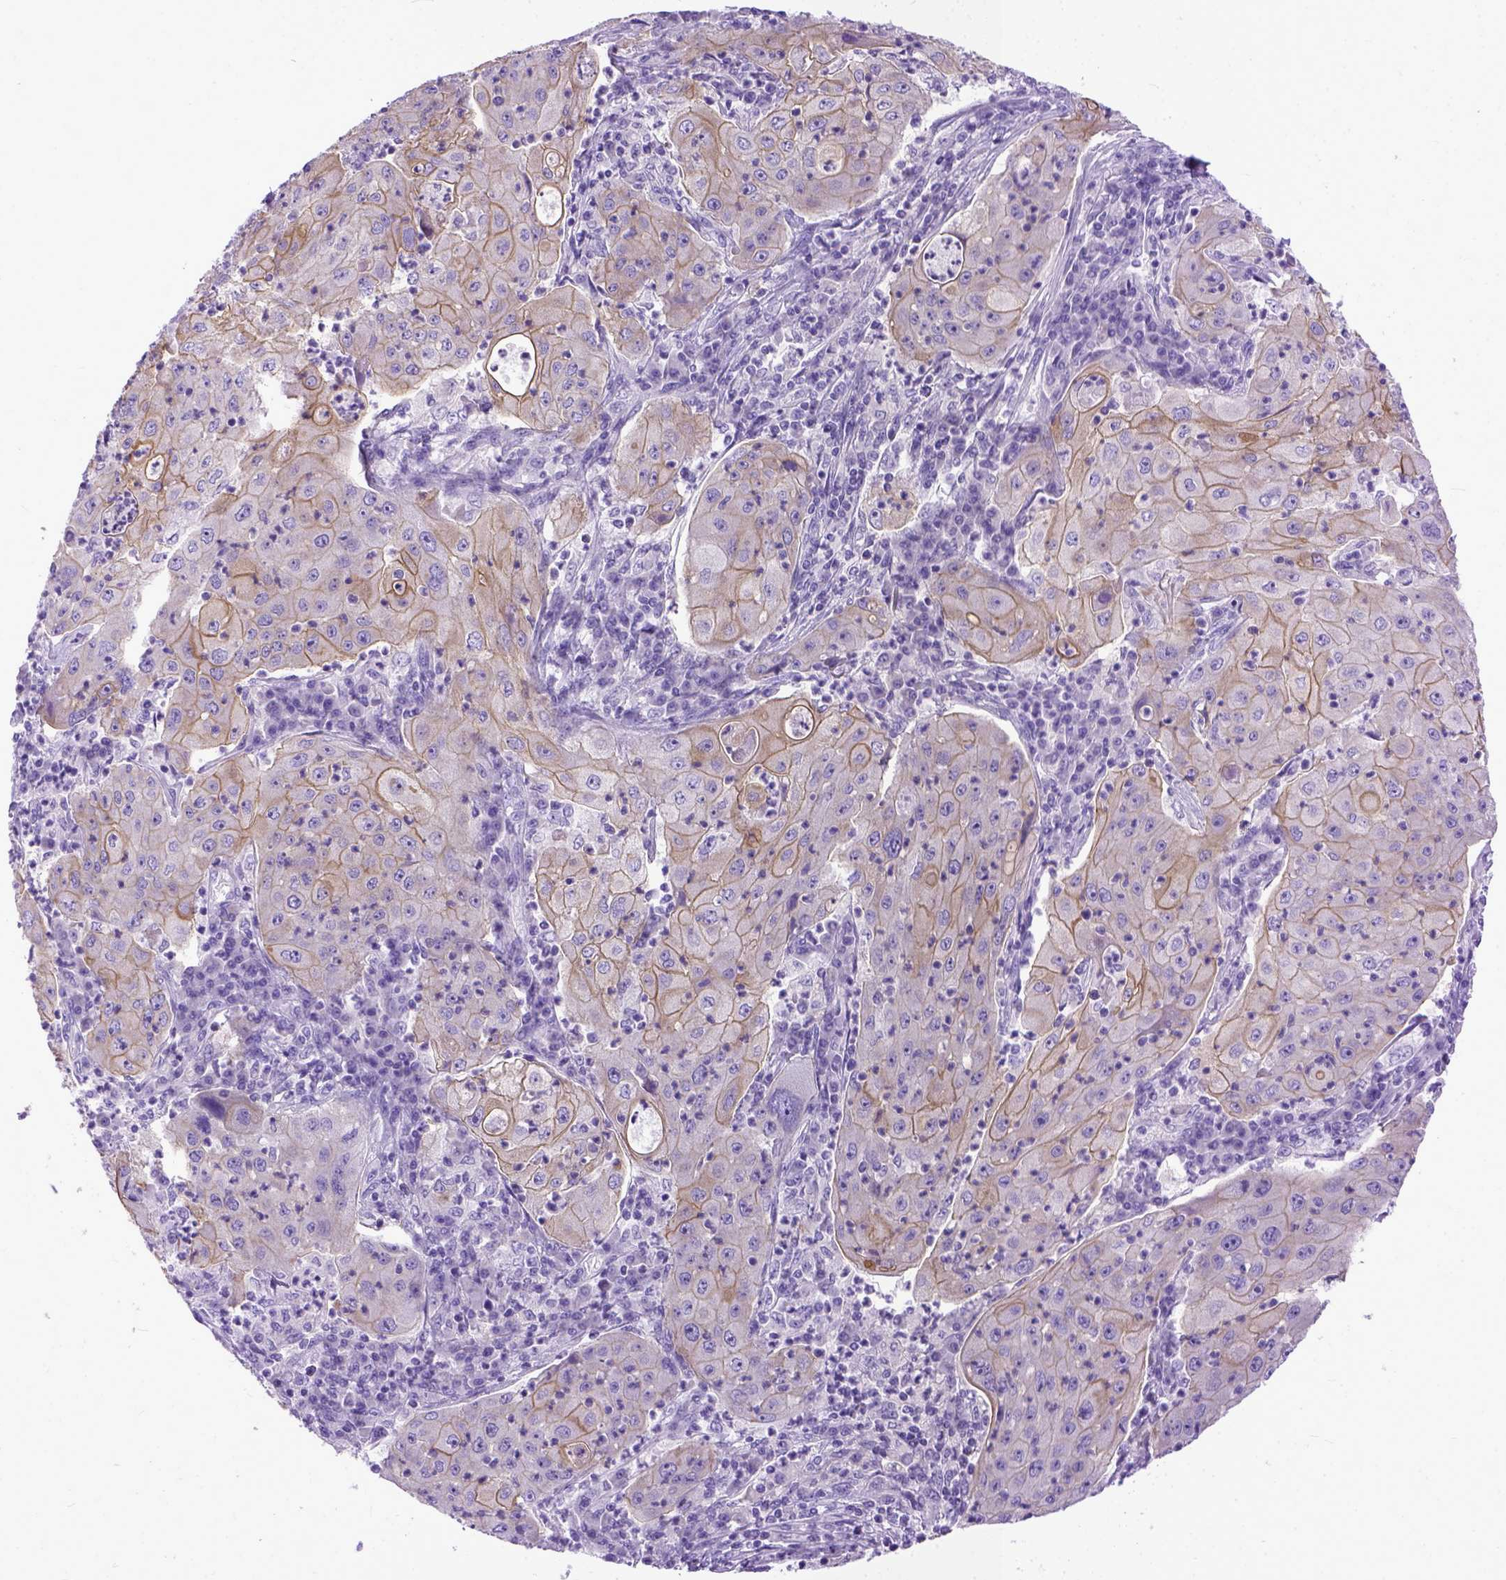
{"staining": {"intensity": "moderate", "quantity": "25%-75%", "location": "cytoplasmic/membranous"}, "tissue": "lung cancer", "cell_type": "Tumor cells", "image_type": "cancer", "snomed": [{"axis": "morphology", "description": "Squamous cell carcinoma, NOS"}, {"axis": "topography", "description": "Lung"}], "caption": "There is medium levels of moderate cytoplasmic/membranous staining in tumor cells of lung squamous cell carcinoma, as demonstrated by immunohistochemical staining (brown color).", "gene": "PPL", "patient": {"sex": "female", "age": 59}}